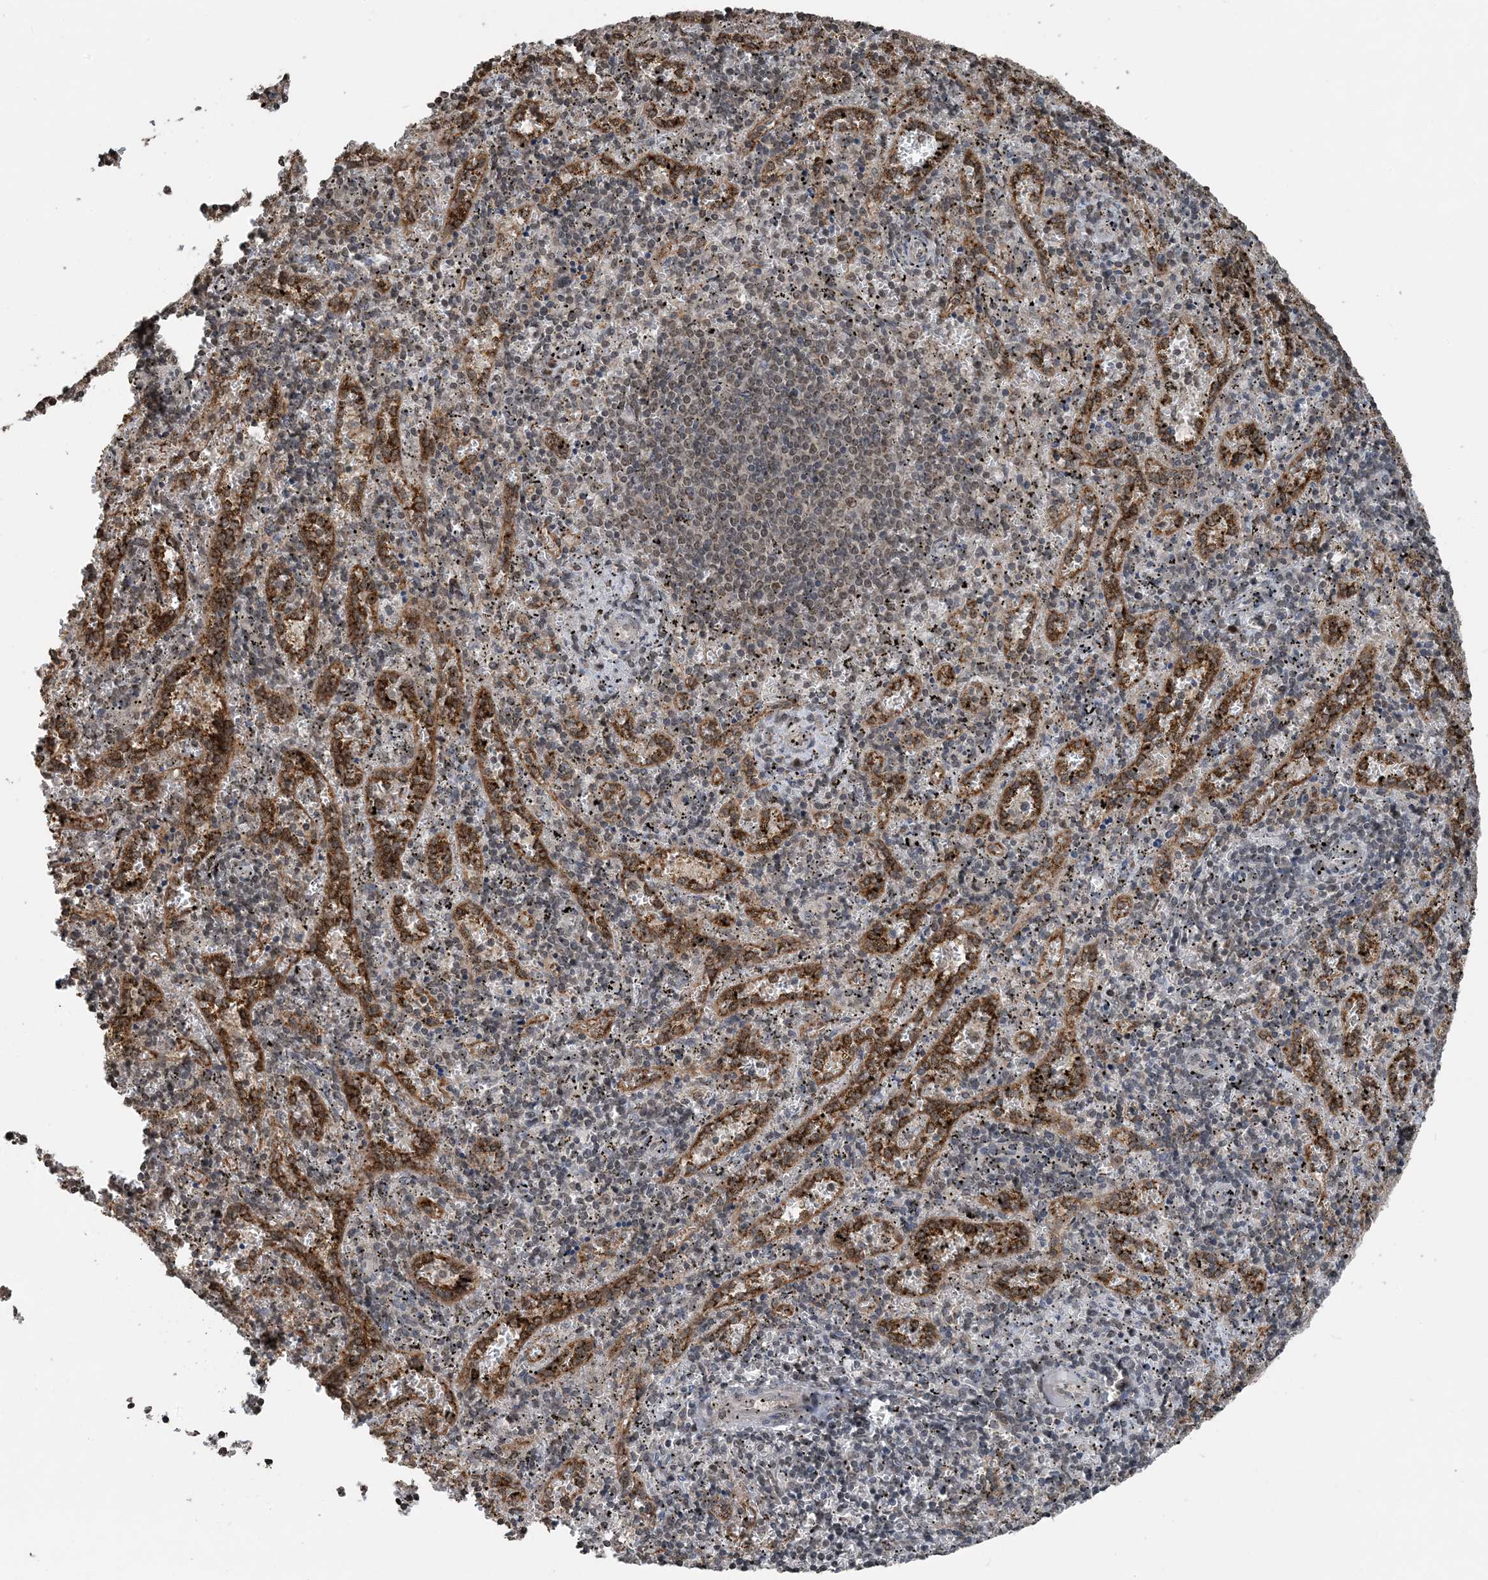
{"staining": {"intensity": "moderate", "quantity": "25%-75%", "location": "nuclear"}, "tissue": "spleen", "cell_type": "Cells in red pulp", "image_type": "normal", "snomed": [{"axis": "morphology", "description": "Normal tissue, NOS"}, {"axis": "topography", "description": "Spleen"}], "caption": "An image of spleen stained for a protein shows moderate nuclear brown staining in cells in red pulp.", "gene": "ZFAND2B", "patient": {"sex": "male", "age": 11}}